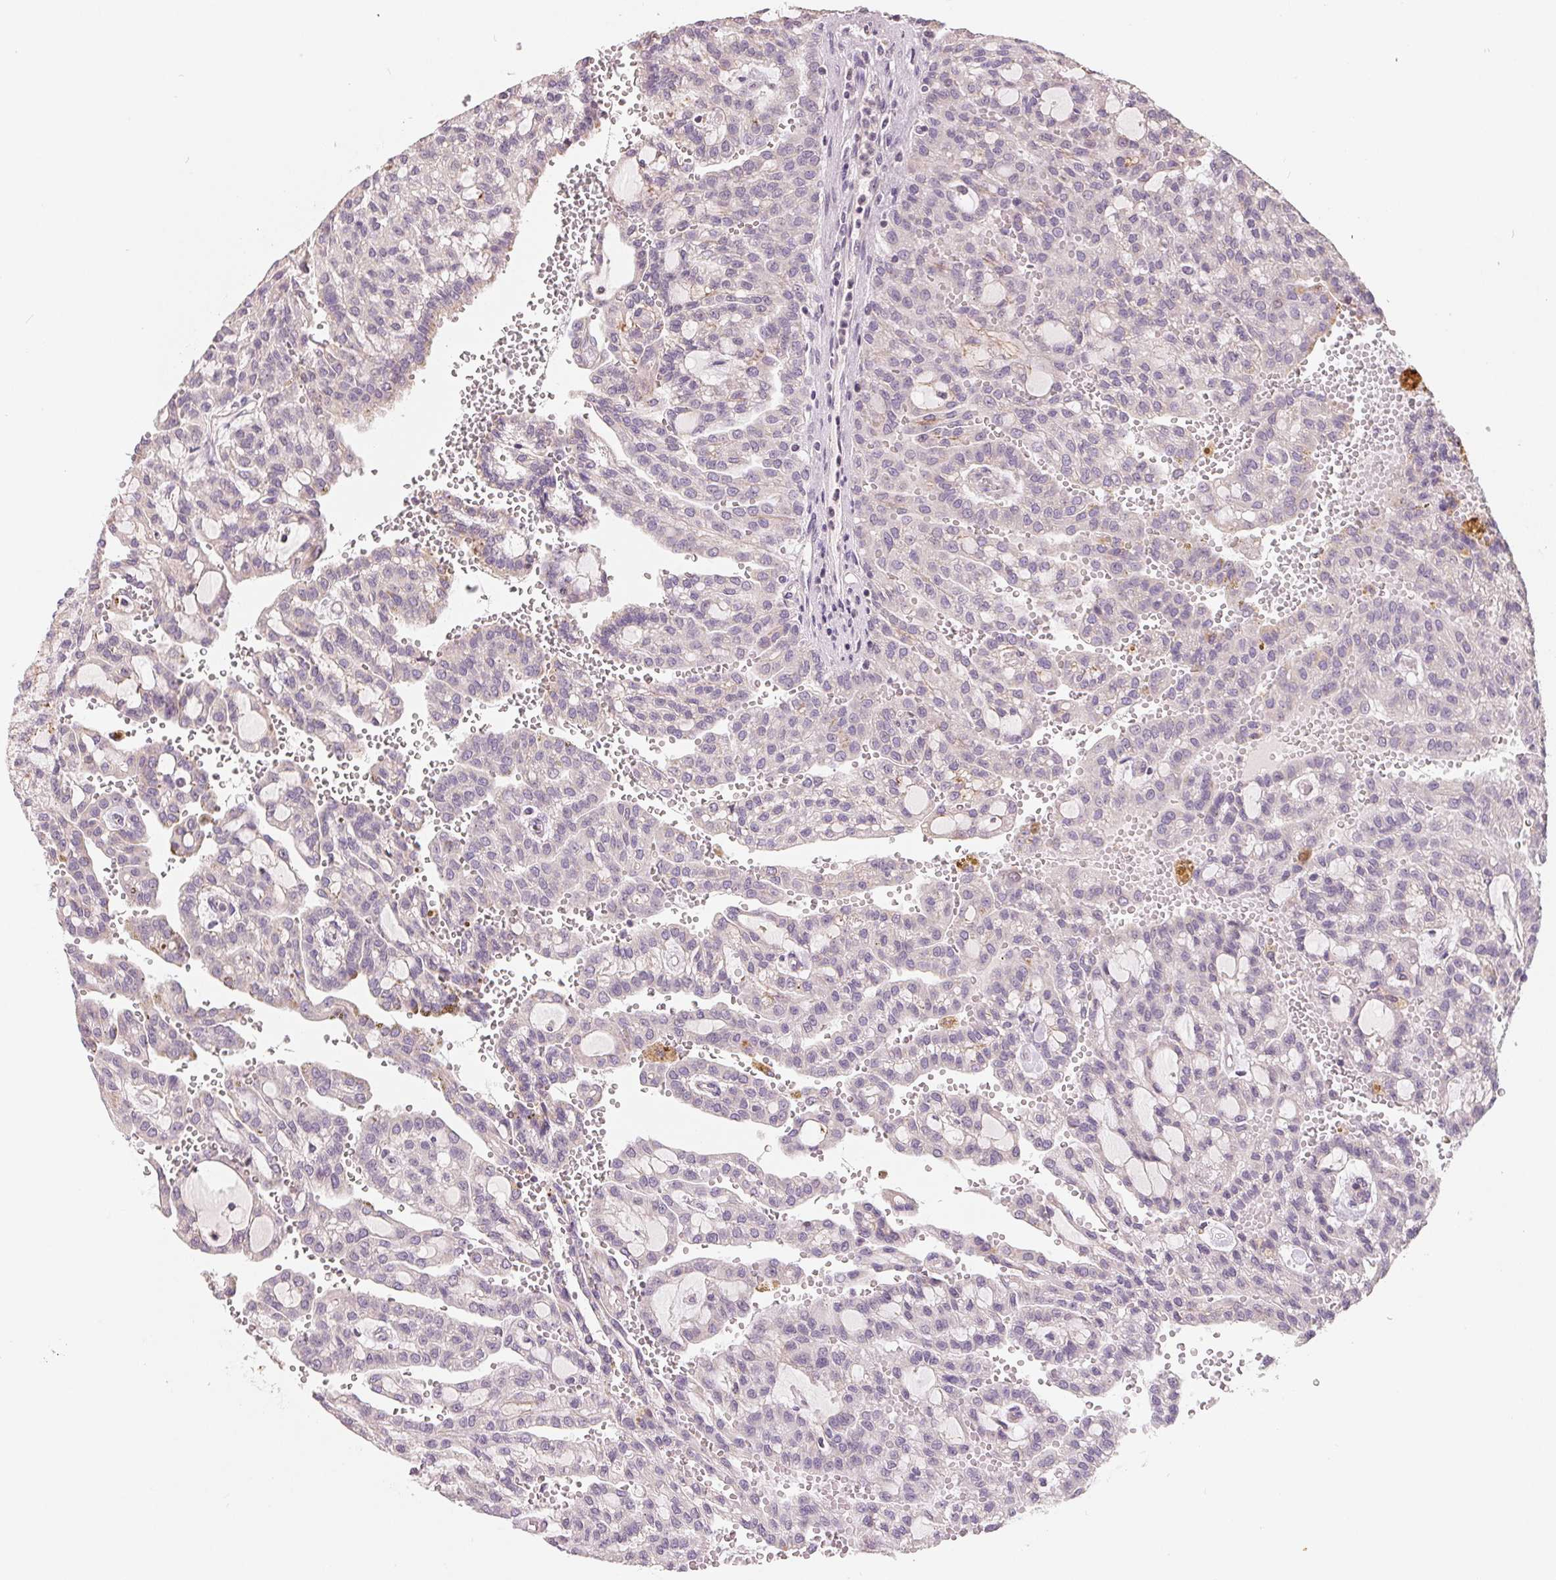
{"staining": {"intensity": "negative", "quantity": "none", "location": "none"}, "tissue": "renal cancer", "cell_type": "Tumor cells", "image_type": "cancer", "snomed": [{"axis": "morphology", "description": "Adenocarcinoma, NOS"}, {"axis": "topography", "description": "Kidney"}], "caption": "This photomicrograph is of renal adenocarcinoma stained with immunohistochemistry (IHC) to label a protein in brown with the nuclei are counter-stained blue. There is no expression in tumor cells.", "gene": "AQP8", "patient": {"sex": "male", "age": 63}}